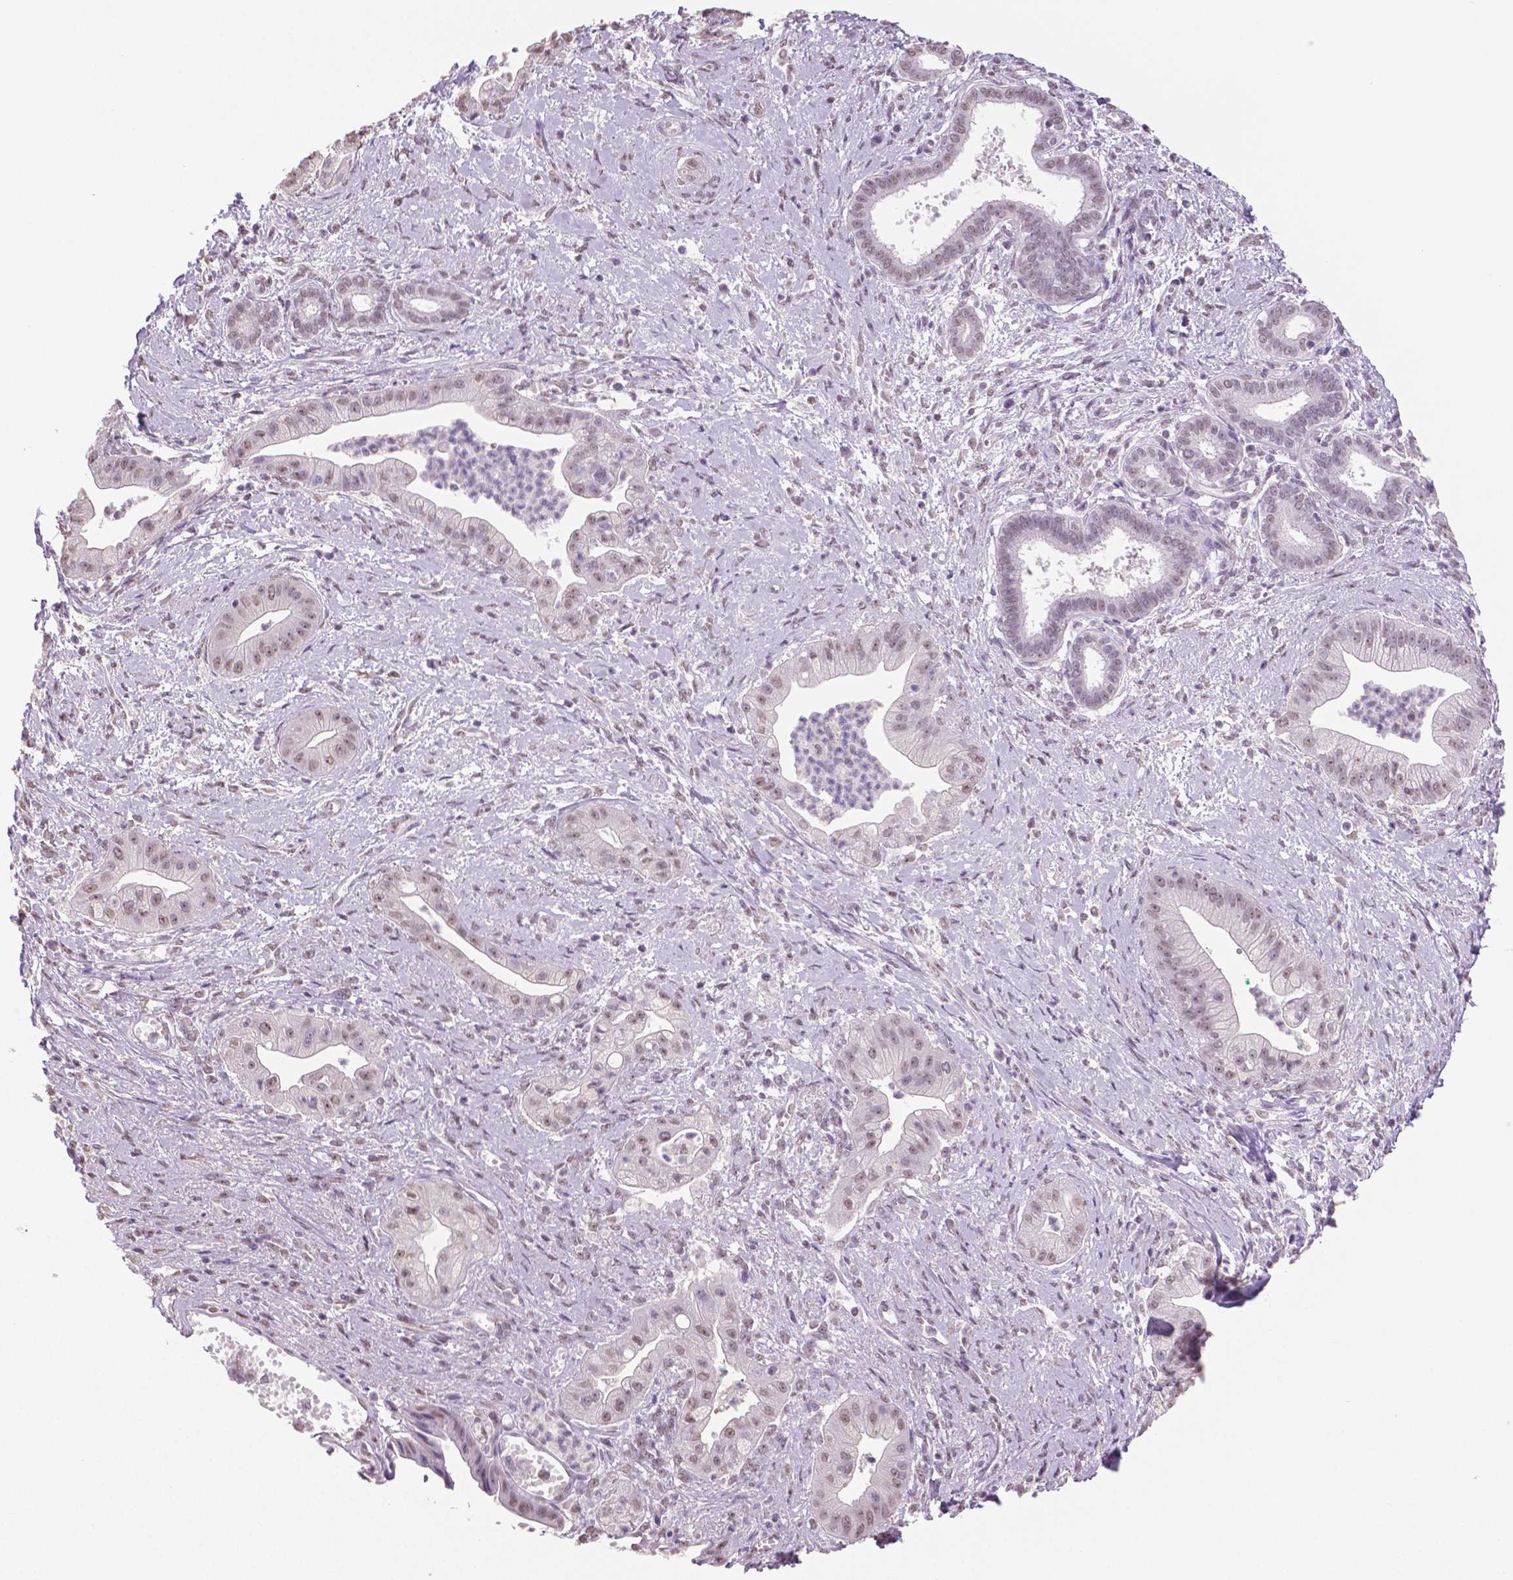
{"staining": {"intensity": "weak", "quantity": "25%-75%", "location": "nuclear"}, "tissue": "pancreatic cancer", "cell_type": "Tumor cells", "image_type": "cancer", "snomed": [{"axis": "morphology", "description": "Normal tissue, NOS"}, {"axis": "morphology", "description": "Adenocarcinoma, NOS"}, {"axis": "topography", "description": "Lymph node"}, {"axis": "topography", "description": "Pancreas"}], "caption": "This histopathology image exhibits IHC staining of pancreatic cancer (adenocarcinoma), with low weak nuclear positivity in about 25%-75% of tumor cells.", "gene": "IGF2BP1", "patient": {"sex": "female", "age": 58}}